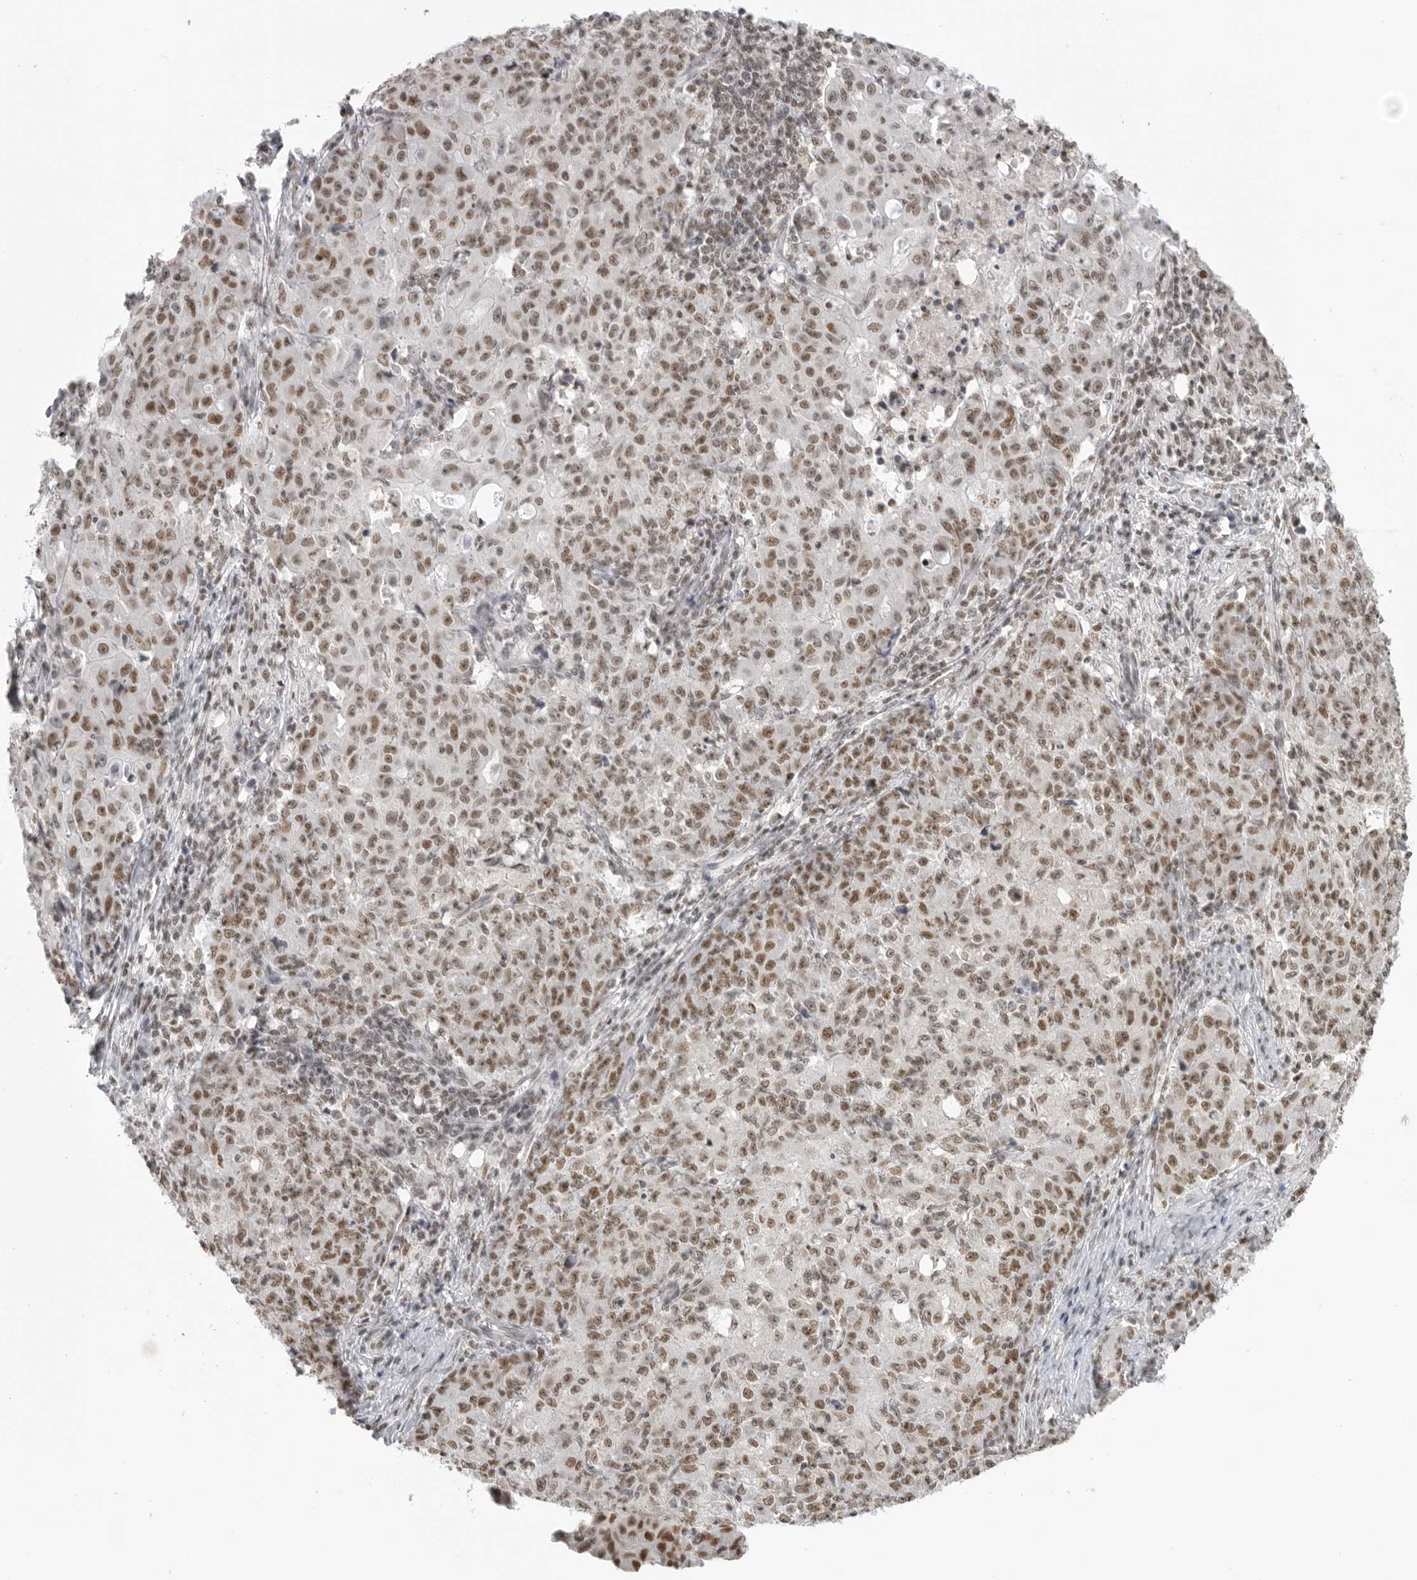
{"staining": {"intensity": "moderate", "quantity": ">75%", "location": "nuclear"}, "tissue": "ovarian cancer", "cell_type": "Tumor cells", "image_type": "cancer", "snomed": [{"axis": "morphology", "description": "Carcinoma, endometroid"}, {"axis": "topography", "description": "Ovary"}], "caption": "High-power microscopy captured an immunohistochemistry (IHC) histopathology image of ovarian cancer (endometroid carcinoma), revealing moderate nuclear positivity in approximately >75% of tumor cells.", "gene": "RPA2", "patient": {"sex": "female", "age": 42}}